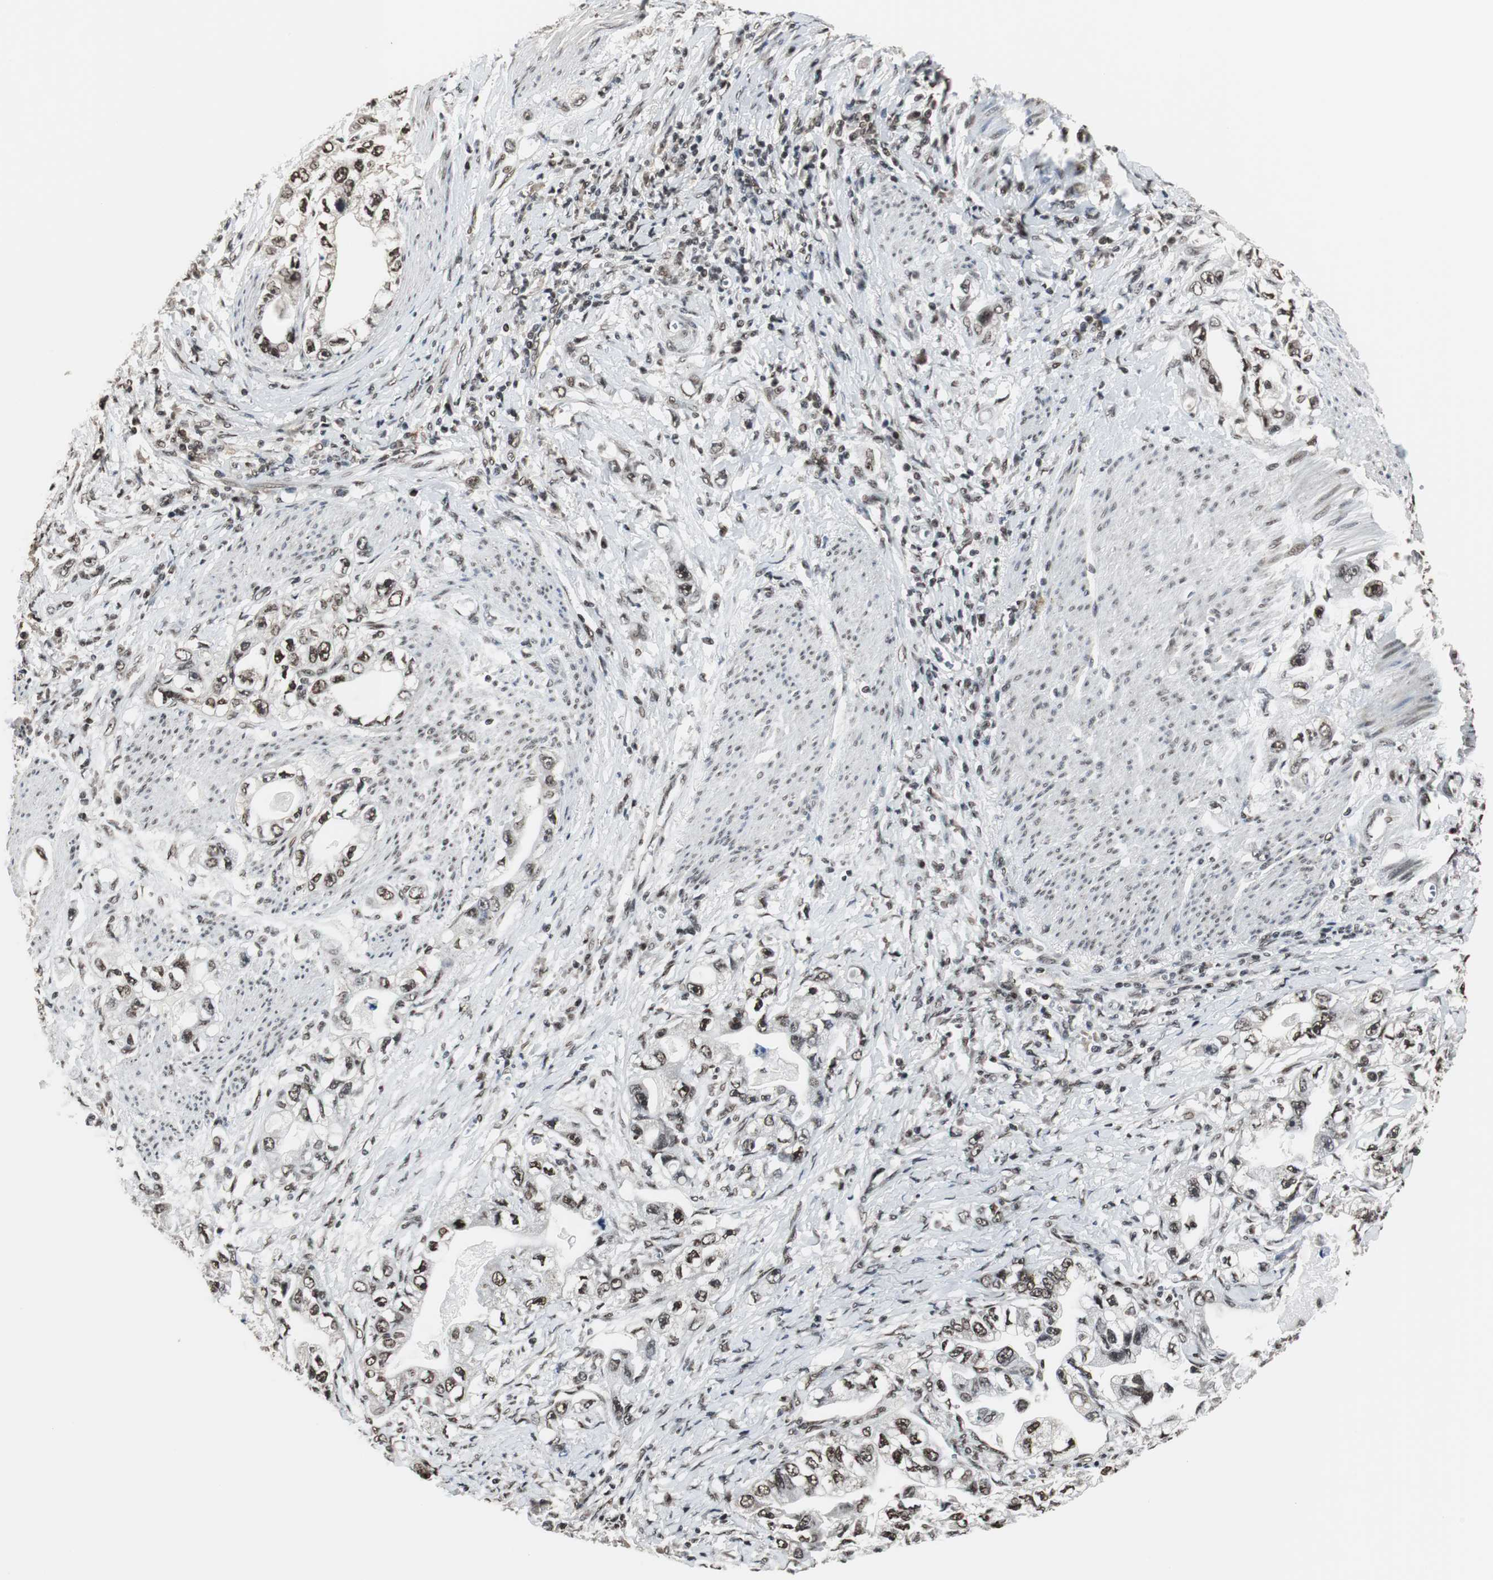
{"staining": {"intensity": "strong", "quantity": ">75%", "location": "nuclear"}, "tissue": "stomach cancer", "cell_type": "Tumor cells", "image_type": "cancer", "snomed": [{"axis": "morphology", "description": "Adenocarcinoma, NOS"}, {"axis": "topography", "description": "Stomach, lower"}], "caption": "The immunohistochemical stain shows strong nuclear positivity in tumor cells of stomach cancer tissue.", "gene": "CDK9", "patient": {"sex": "female", "age": 93}}